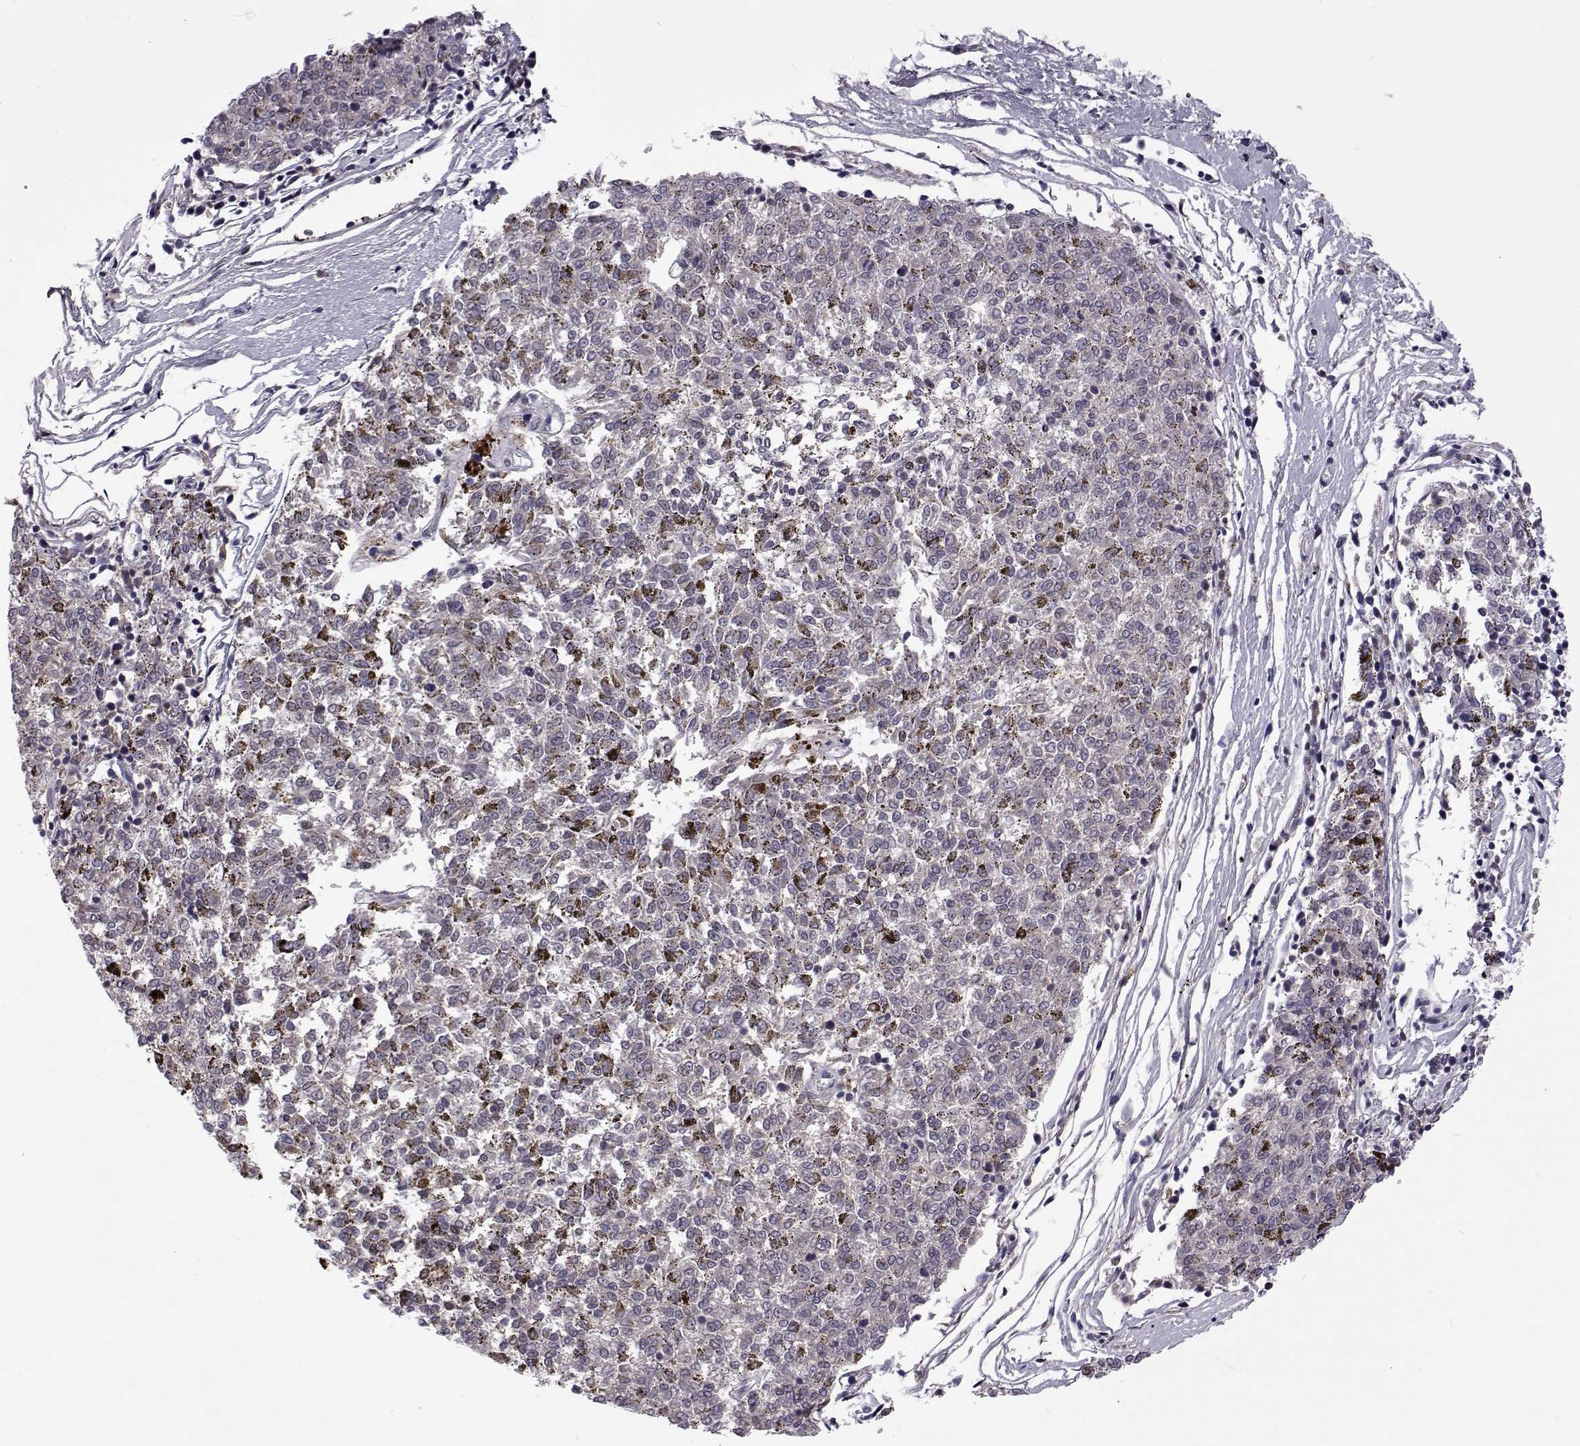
{"staining": {"intensity": "negative", "quantity": "none", "location": "none"}, "tissue": "melanoma", "cell_type": "Tumor cells", "image_type": "cancer", "snomed": [{"axis": "morphology", "description": "Malignant melanoma, NOS"}, {"axis": "topography", "description": "Skin"}], "caption": "Immunohistochemistry photomicrograph of neoplastic tissue: malignant melanoma stained with DAB (3,3'-diaminobenzidine) displays no significant protein expression in tumor cells.", "gene": "TCF15", "patient": {"sex": "female", "age": 72}}